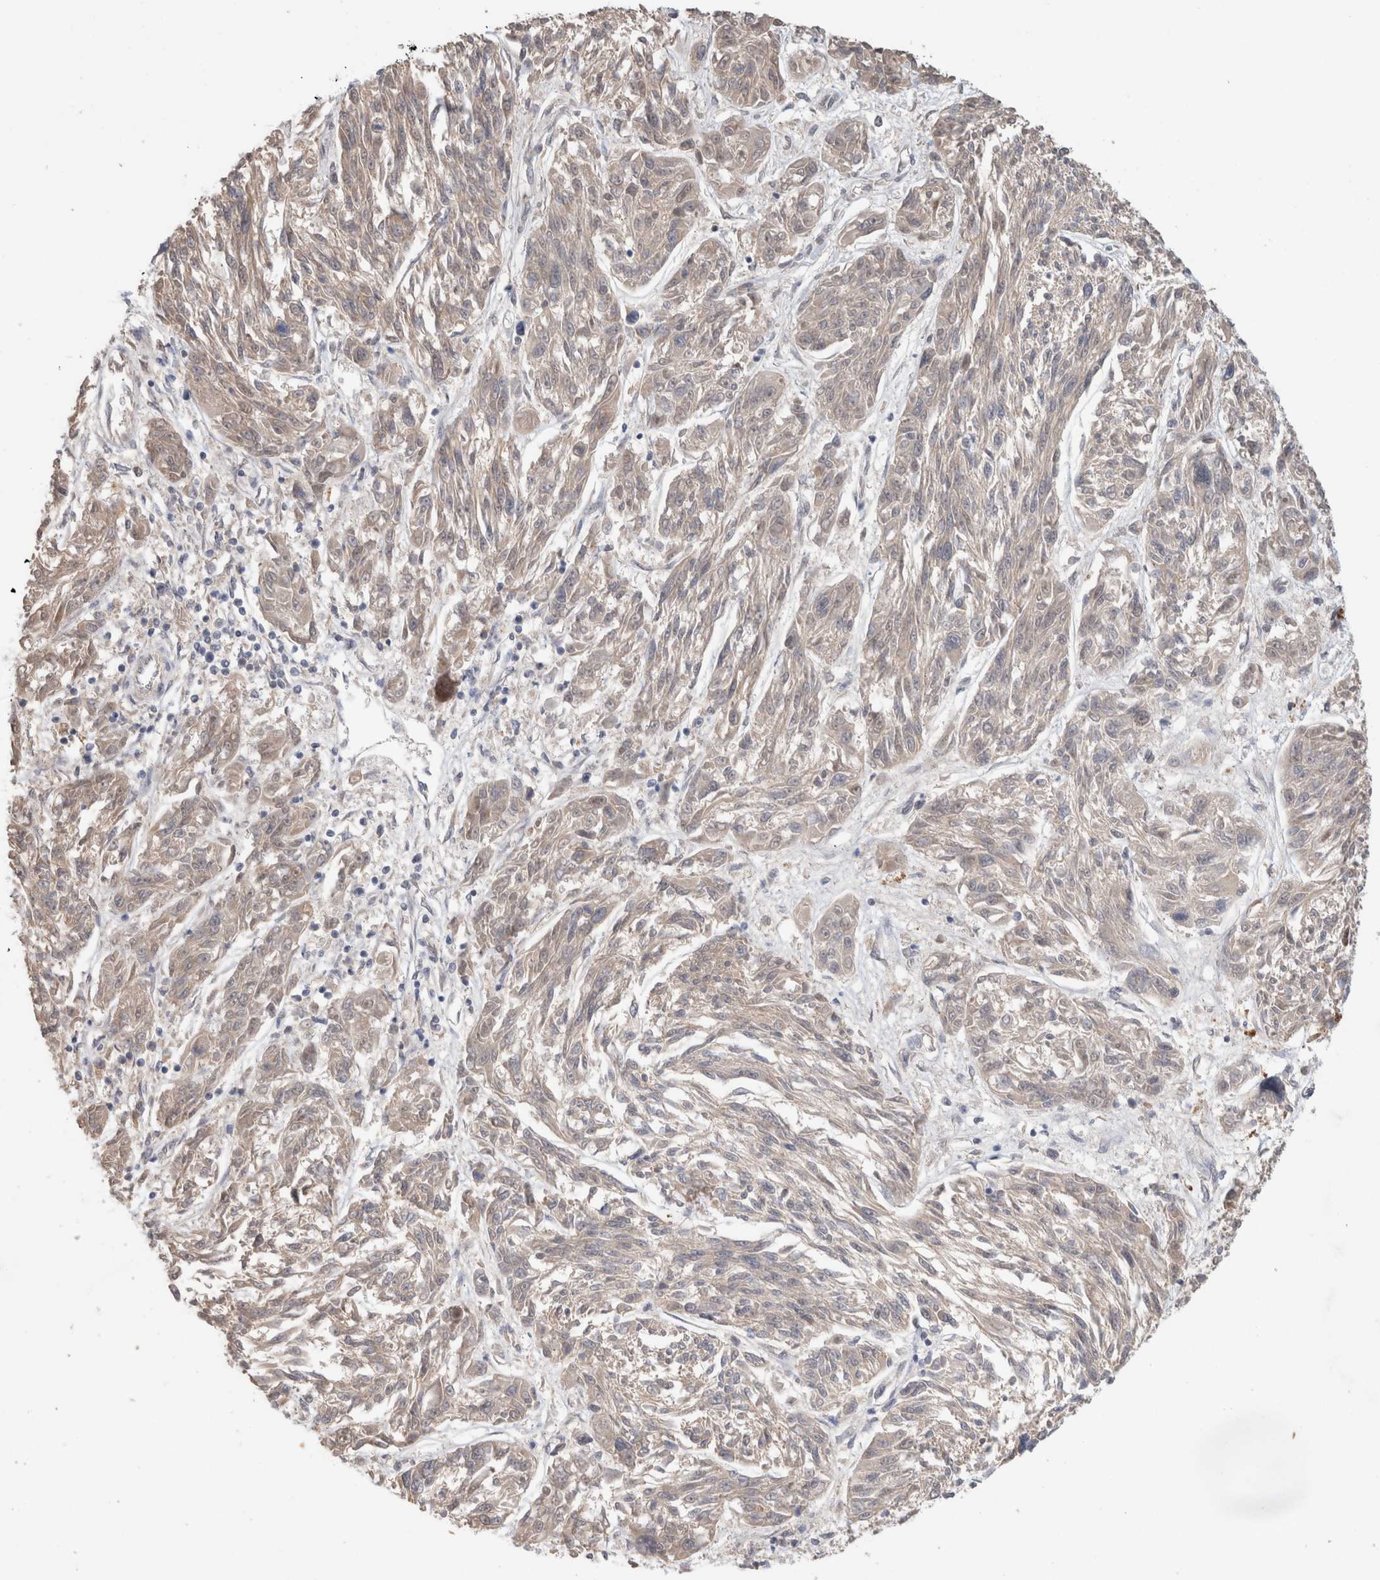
{"staining": {"intensity": "weak", "quantity": "25%-75%", "location": "cytoplasmic/membranous"}, "tissue": "melanoma", "cell_type": "Tumor cells", "image_type": "cancer", "snomed": [{"axis": "morphology", "description": "Malignant melanoma, NOS"}, {"axis": "topography", "description": "Skin"}], "caption": "The histopathology image displays staining of melanoma, revealing weak cytoplasmic/membranous protein expression (brown color) within tumor cells.", "gene": "SYDE2", "patient": {"sex": "male", "age": 53}}